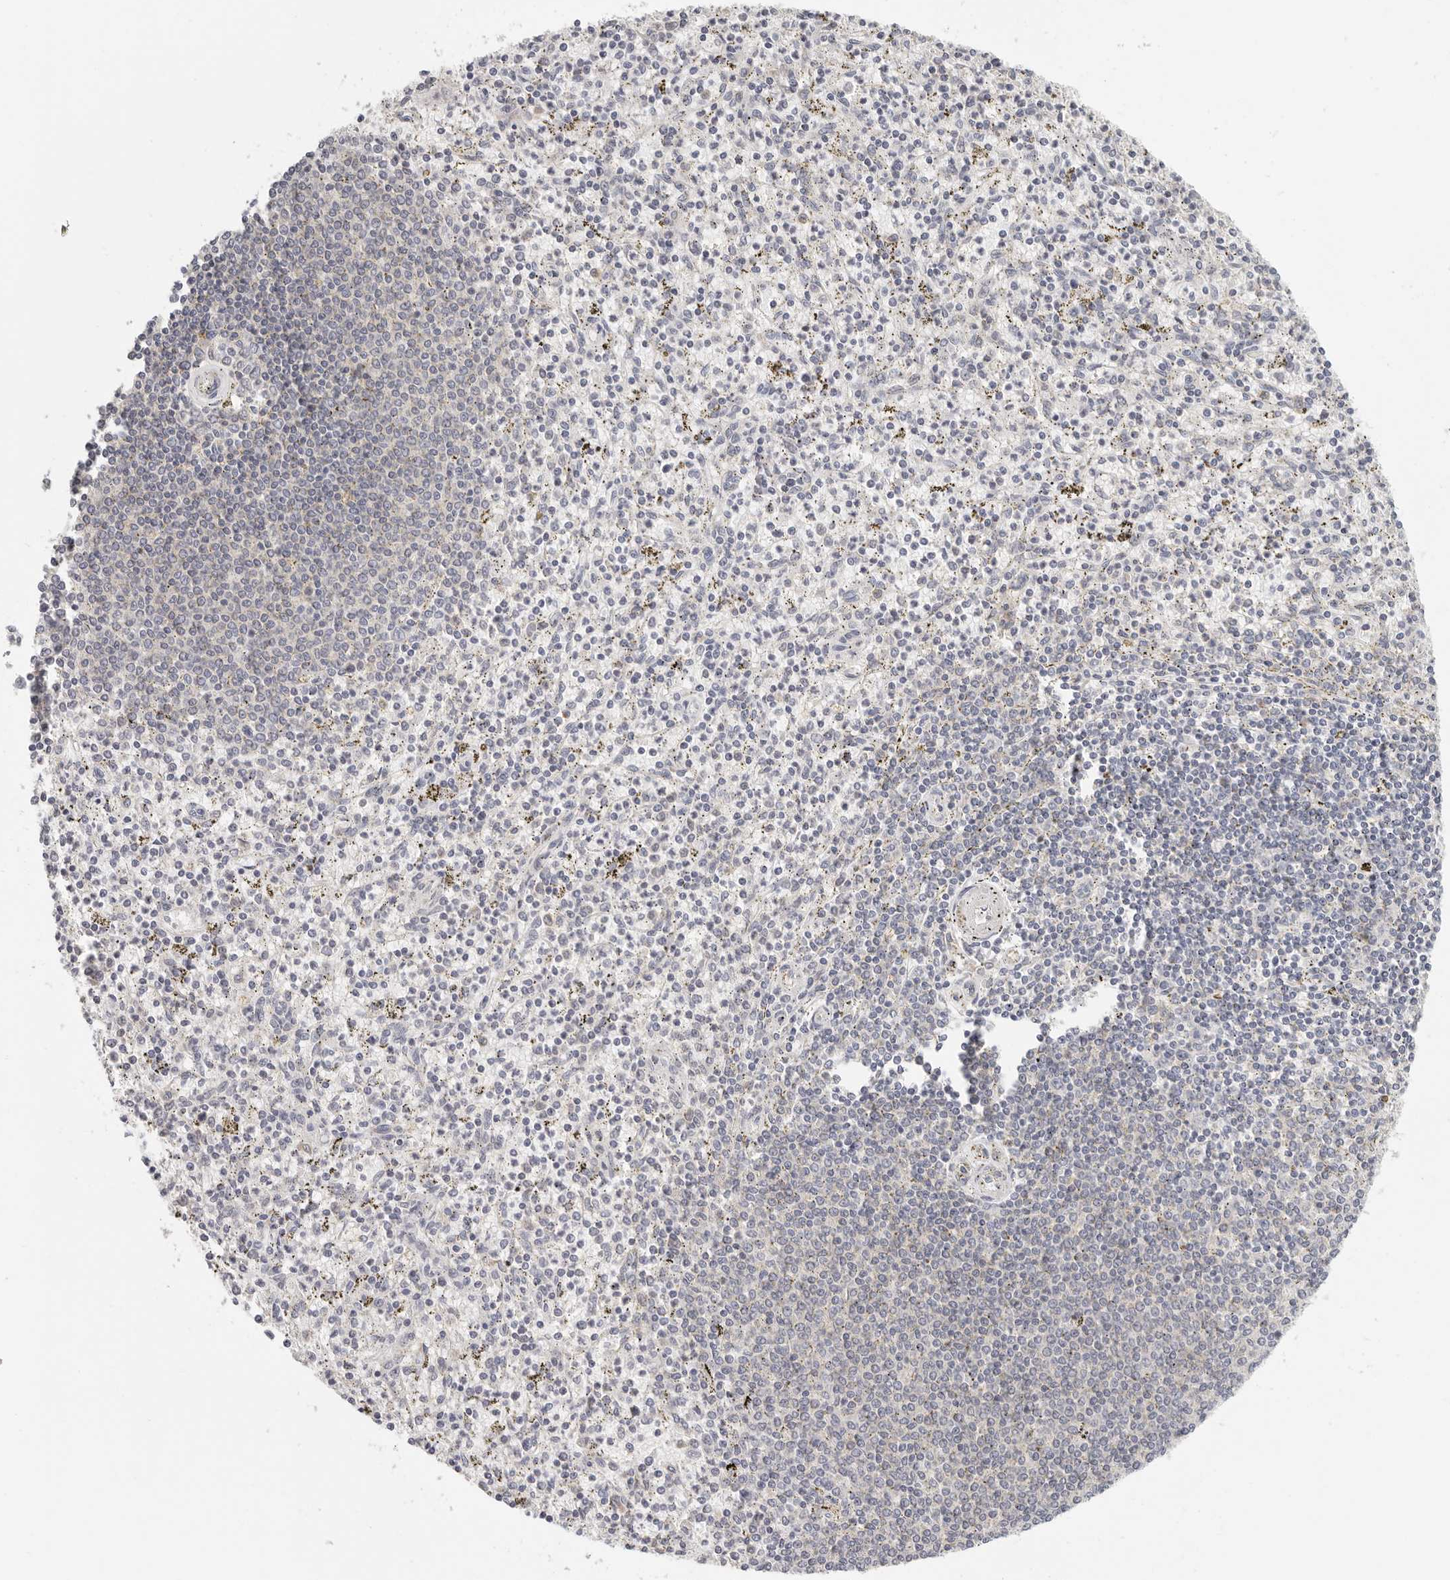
{"staining": {"intensity": "negative", "quantity": "none", "location": "none"}, "tissue": "spleen", "cell_type": "Cells in red pulp", "image_type": "normal", "snomed": [{"axis": "morphology", "description": "Normal tissue, NOS"}, {"axis": "topography", "description": "Spleen"}], "caption": "Cells in red pulp are negative for brown protein staining in benign spleen. (Immunohistochemistry, brightfield microscopy, high magnification).", "gene": "ANXA9", "patient": {"sex": "male", "age": 72}}